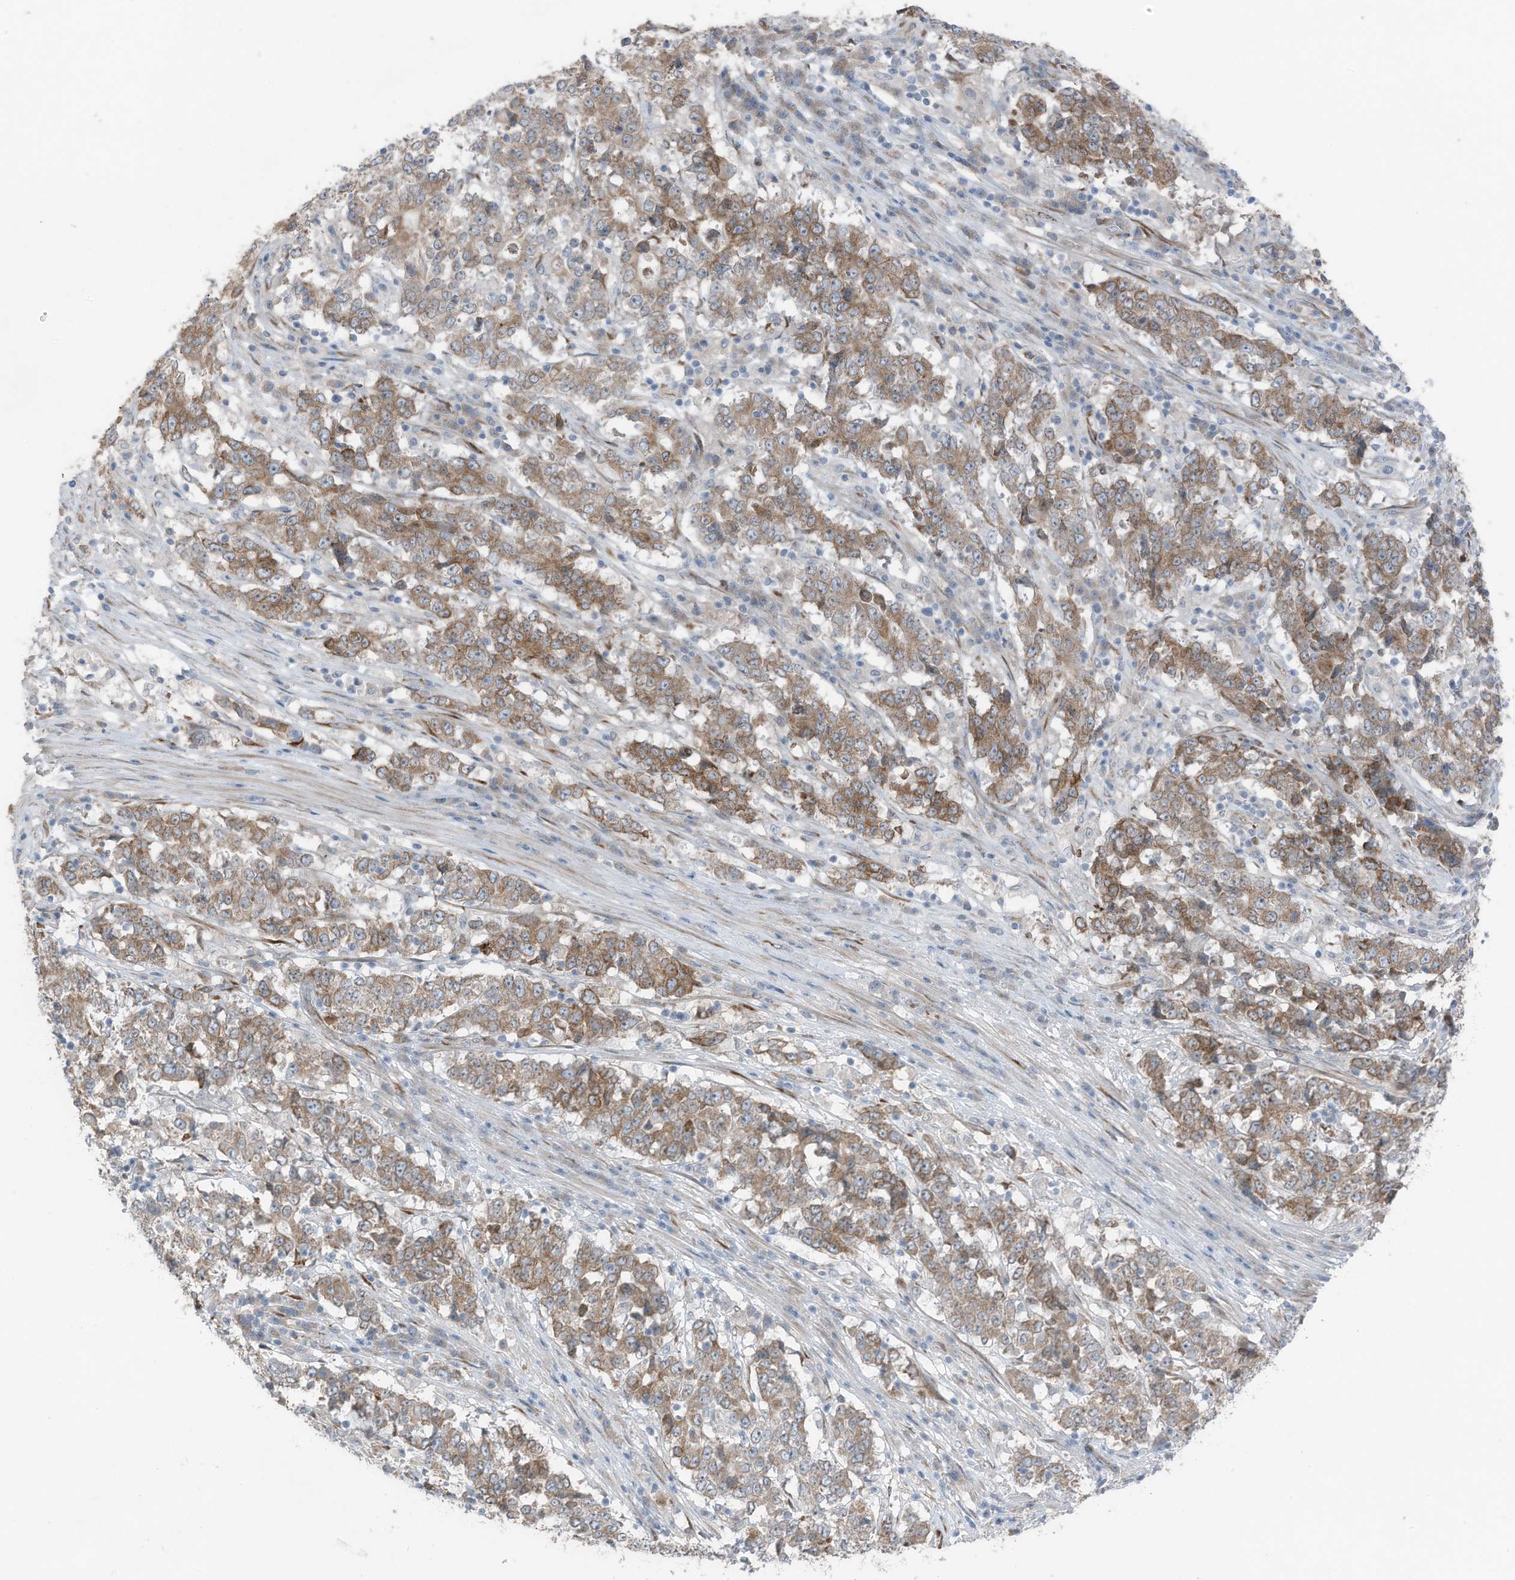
{"staining": {"intensity": "moderate", "quantity": ">75%", "location": "cytoplasmic/membranous"}, "tissue": "stomach cancer", "cell_type": "Tumor cells", "image_type": "cancer", "snomed": [{"axis": "morphology", "description": "Adenocarcinoma, NOS"}, {"axis": "topography", "description": "Stomach"}], "caption": "A micrograph of adenocarcinoma (stomach) stained for a protein displays moderate cytoplasmic/membranous brown staining in tumor cells.", "gene": "ARHGEF33", "patient": {"sex": "male", "age": 59}}